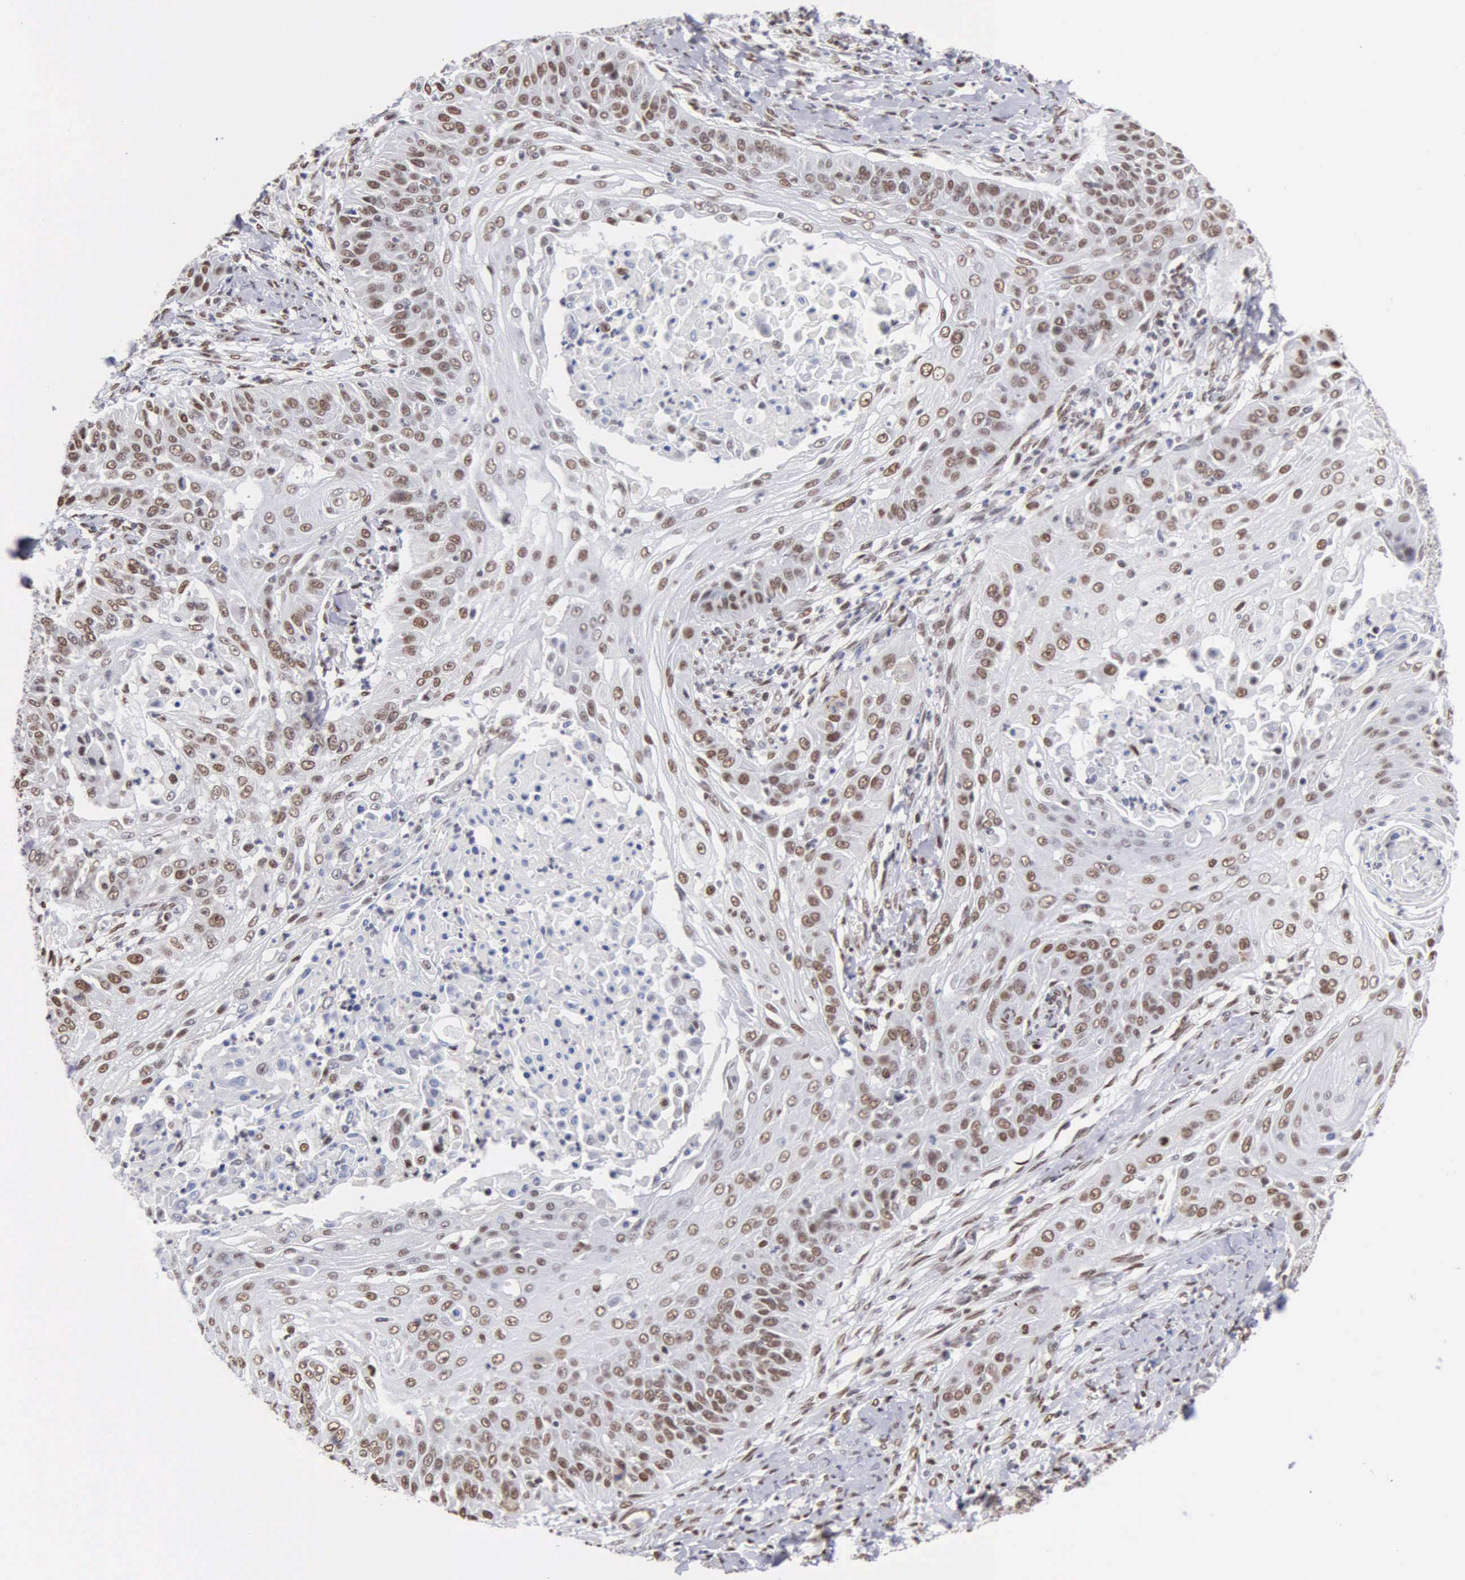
{"staining": {"intensity": "weak", "quantity": "25%-75%", "location": "nuclear"}, "tissue": "cervical cancer", "cell_type": "Tumor cells", "image_type": "cancer", "snomed": [{"axis": "morphology", "description": "Squamous cell carcinoma, NOS"}, {"axis": "topography", "description": "Cervix"}], "caption": "High-magnification brightfield microscopy of cervical squamous cell carcinoma stained with DAB (brown) and counterstained with hematoxylin (blue). tumor cells exhibit weak nuclear expression is identified in approximately25%-75% of cells. Using DAB (3,3'-diaminobenzidine) (brown) and hematoxylin (blue) stains, captured at high magnification using brightfield microscopy.", "gene": "CCNG1", "patient": {"sex": "female", "age": 64}}